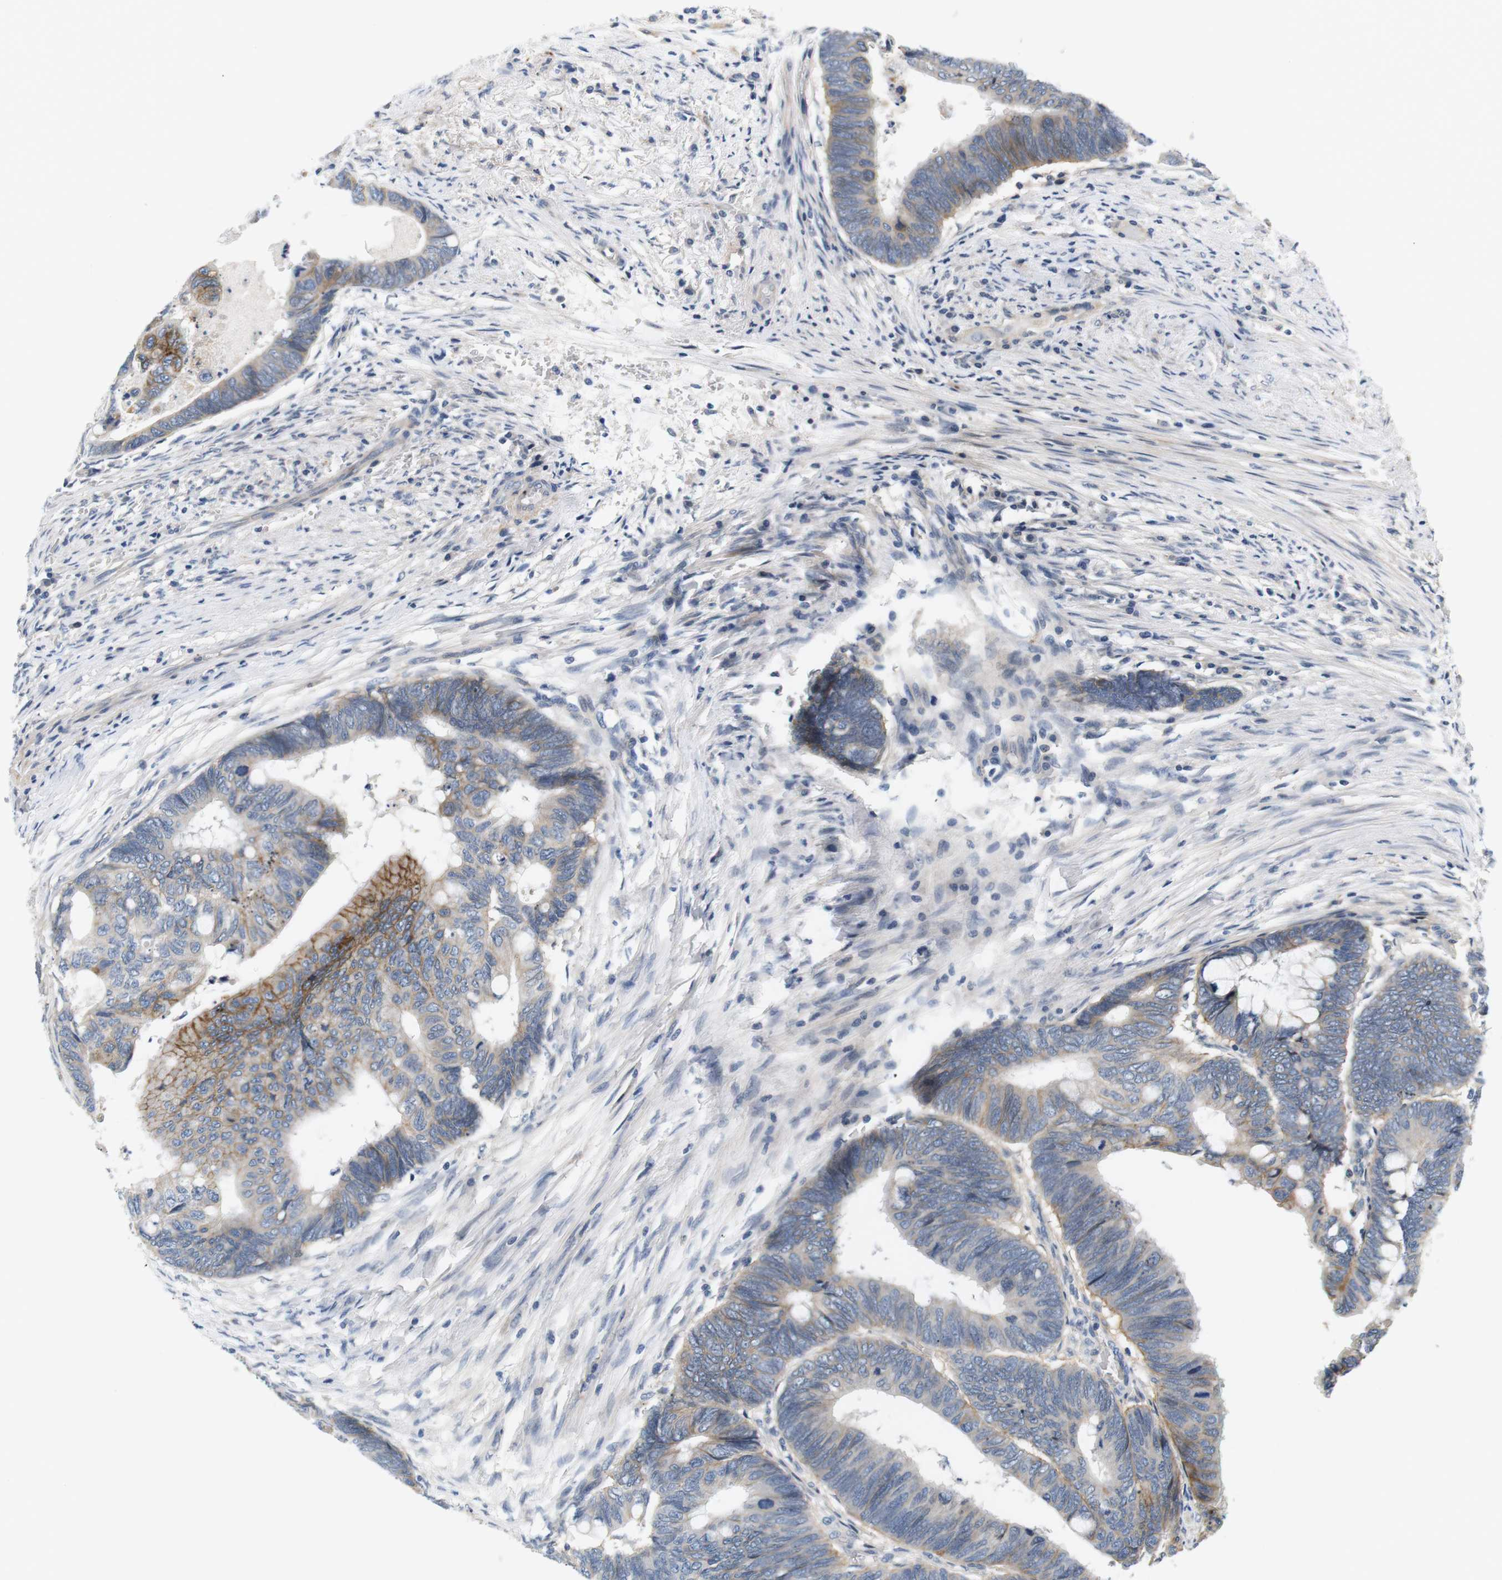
{"staining": {"intensity": "moderate", "quantity": "<25%", "location": "cytoplasmic/membranous"}, "tissue": "colorectal cancer", "cell_type": "Tumor cells", "image_type": "cancer", "snomed": [{"axis": "morphology", "description": "Normal tissue, NOS"}, {"axis": "morphology", "description": "Adenocarcinoma, NOS"}, {"axis": "topography", "description": "Rectum"}, {"axis": "topography", "description": "Peripheral nerve tissue"}], "caption": "Brown immunohistochemical staining in human adenocarcinoma (colorectal) reveals moderate cytoplasmic/membranous positivity in about <25% of tumor cells.", "gene": "SLC30A1", "patient": {"sex": "male", "age": 92}}